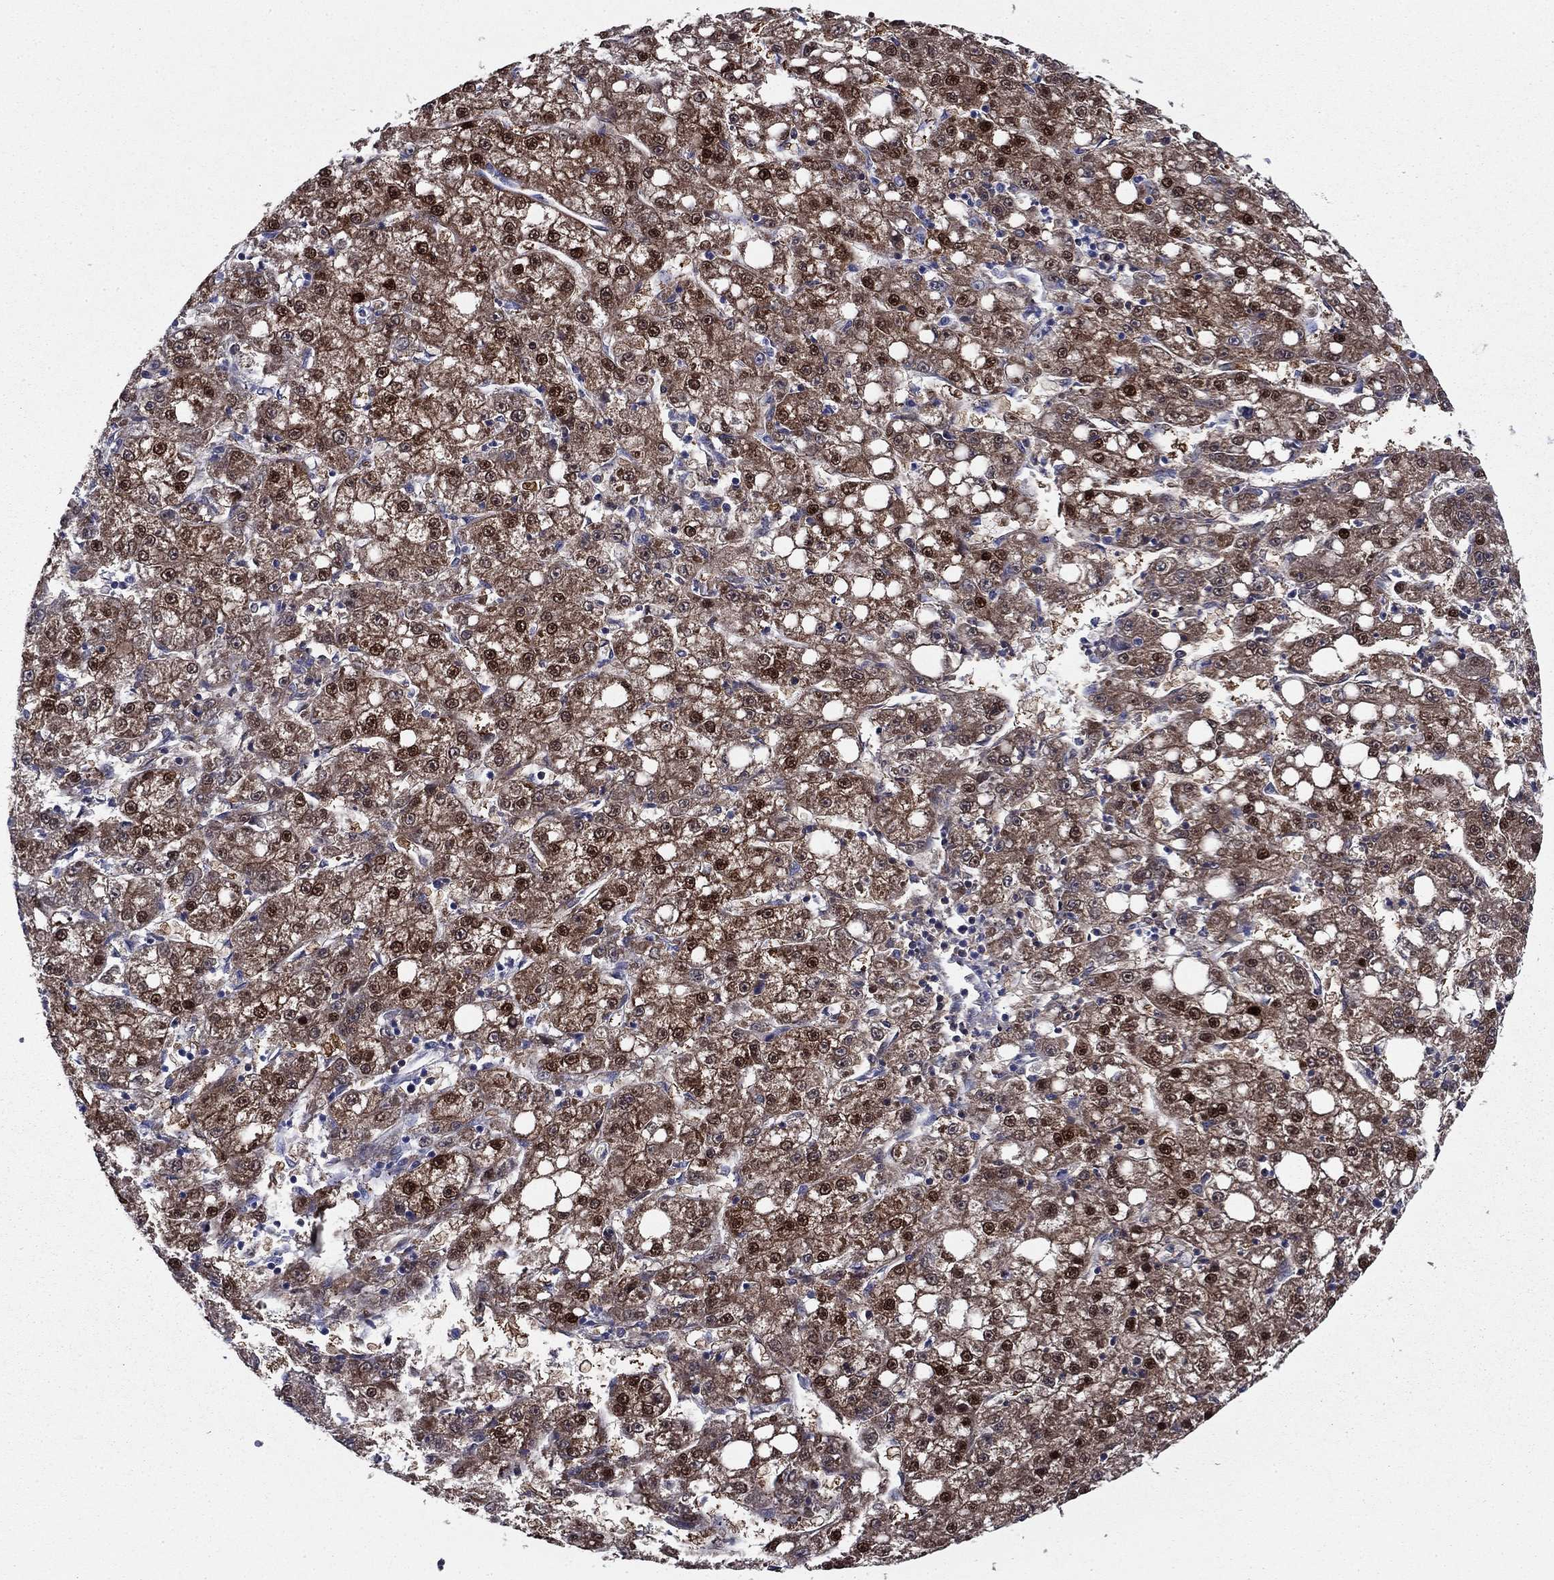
{"staining": {"intensity": "moderate", "quantity": "25%-75%", "location": "cytoplasmic/membranous,nuclear"}, "tissue": "liver cancer", "cell_type": "Tumor cells", "image_type": "cancer", "snomed": [{"axis": "morphology", "description": "Carcinoma, Hepatocellular, NOS"}, {"axis": "topography", "description": "Liver"}], "caption": "Hepatocellular carcinoma (liver) tissue demonstrates moderate cytoplasmic/membranous and nuclear positivity in about 25%-75% of tumor cells", "gene": "REXO5", "patient": {"sex": "female", "age": 65}}